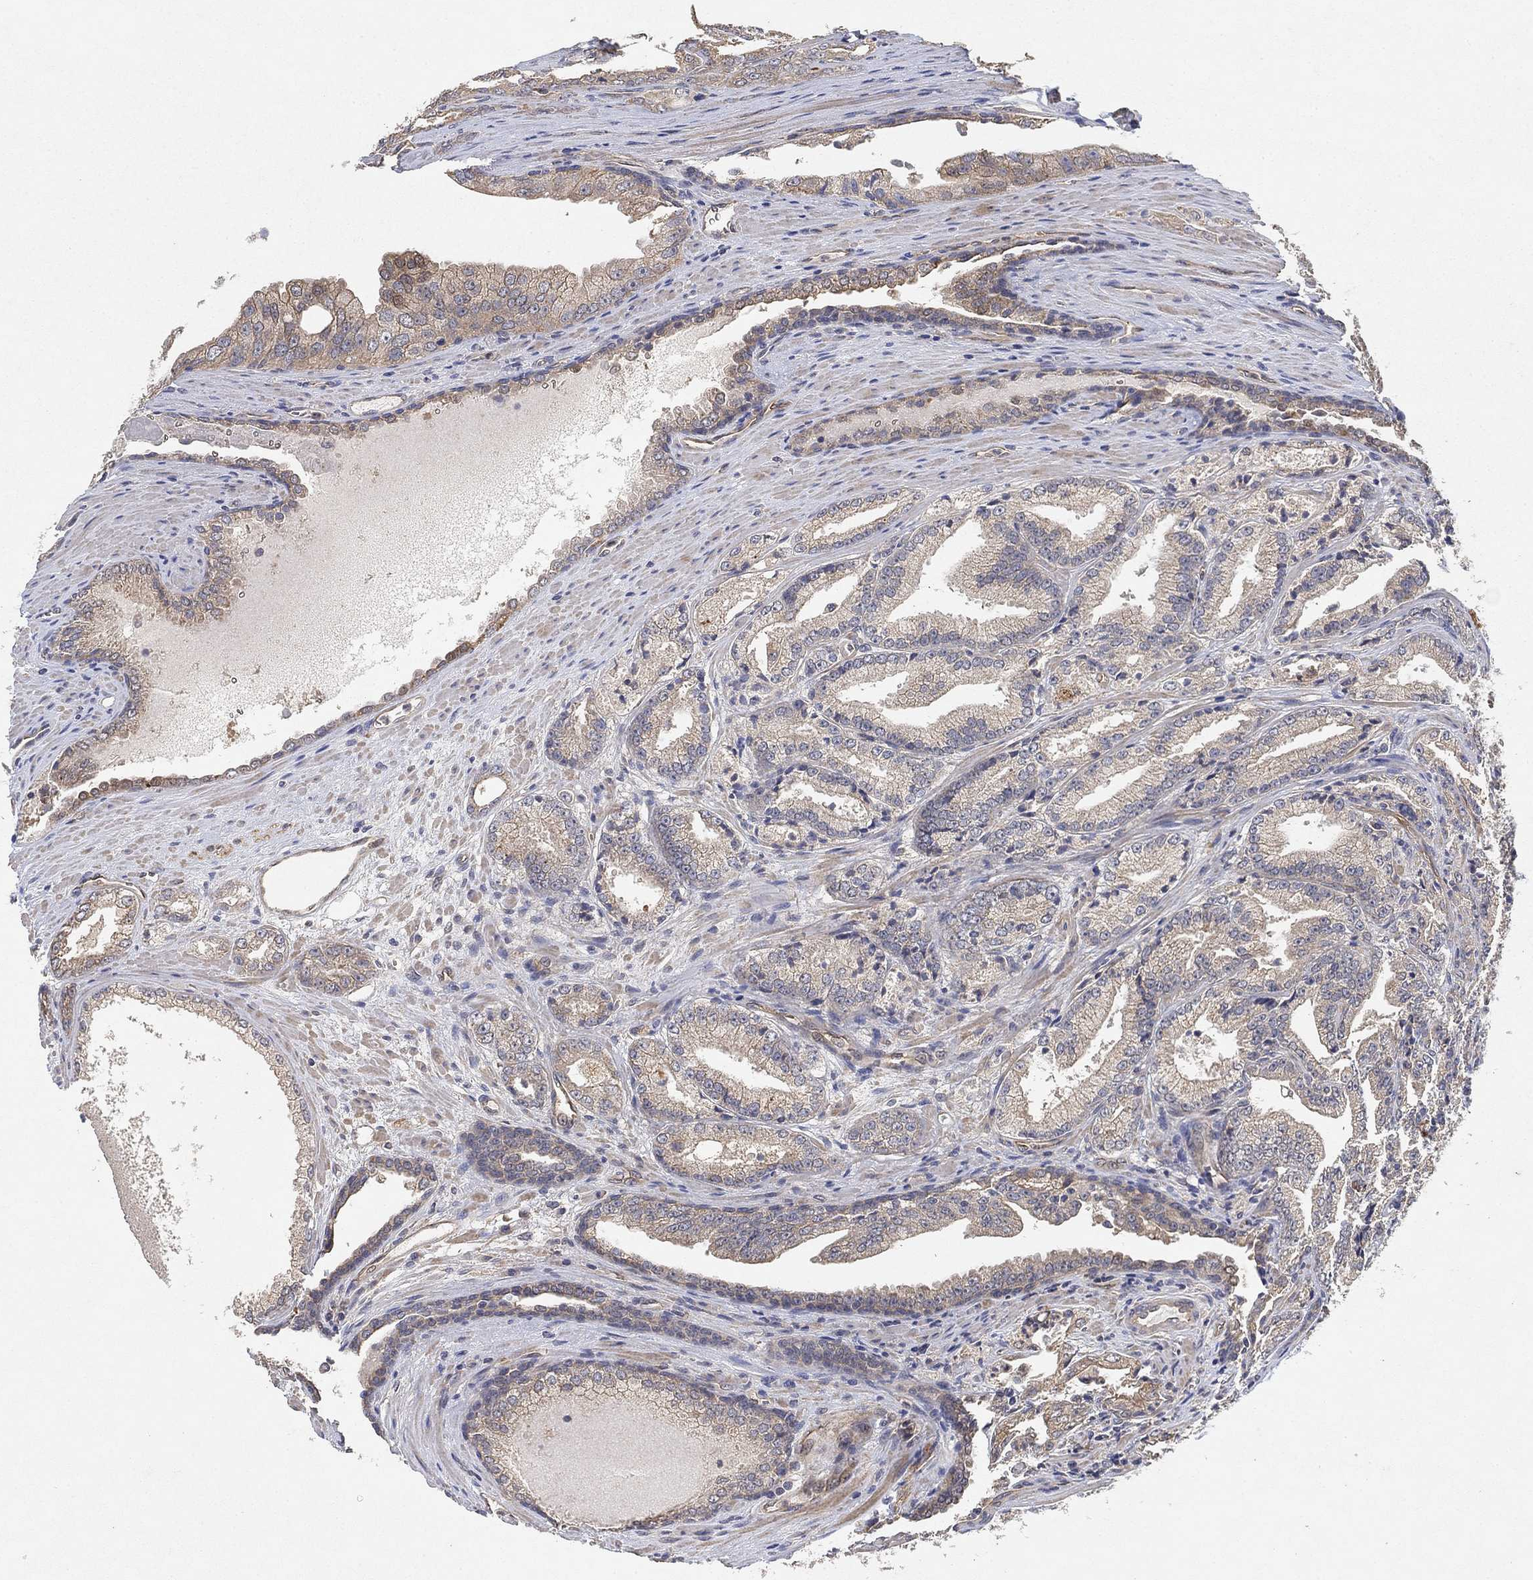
{"staining": {"intensity": "negative", "quantity": "none", "location": "none"}, "tissue": "prostate cancer", "cell_type": "Tumor cells", "image_type": "cancer", "snomed": [{"axis": "morphology", "description": "Adenocarcinoma, NOS"}, {"axis": "morphology", "description": "Adenocarcinoma, High grade"}, {"axis": "topography", "description": "Prostate"}], "caption": "The histopathology image displays no staining of tumor cells in prostate adenocarcinoma (high-grade). Brightfield microscopy of IHC stained with DAB (brown) and hematoxylin (blue), captured at high magnification.", "gene": "MCUR1", "patient": {"sex": "male", "age": 70}}